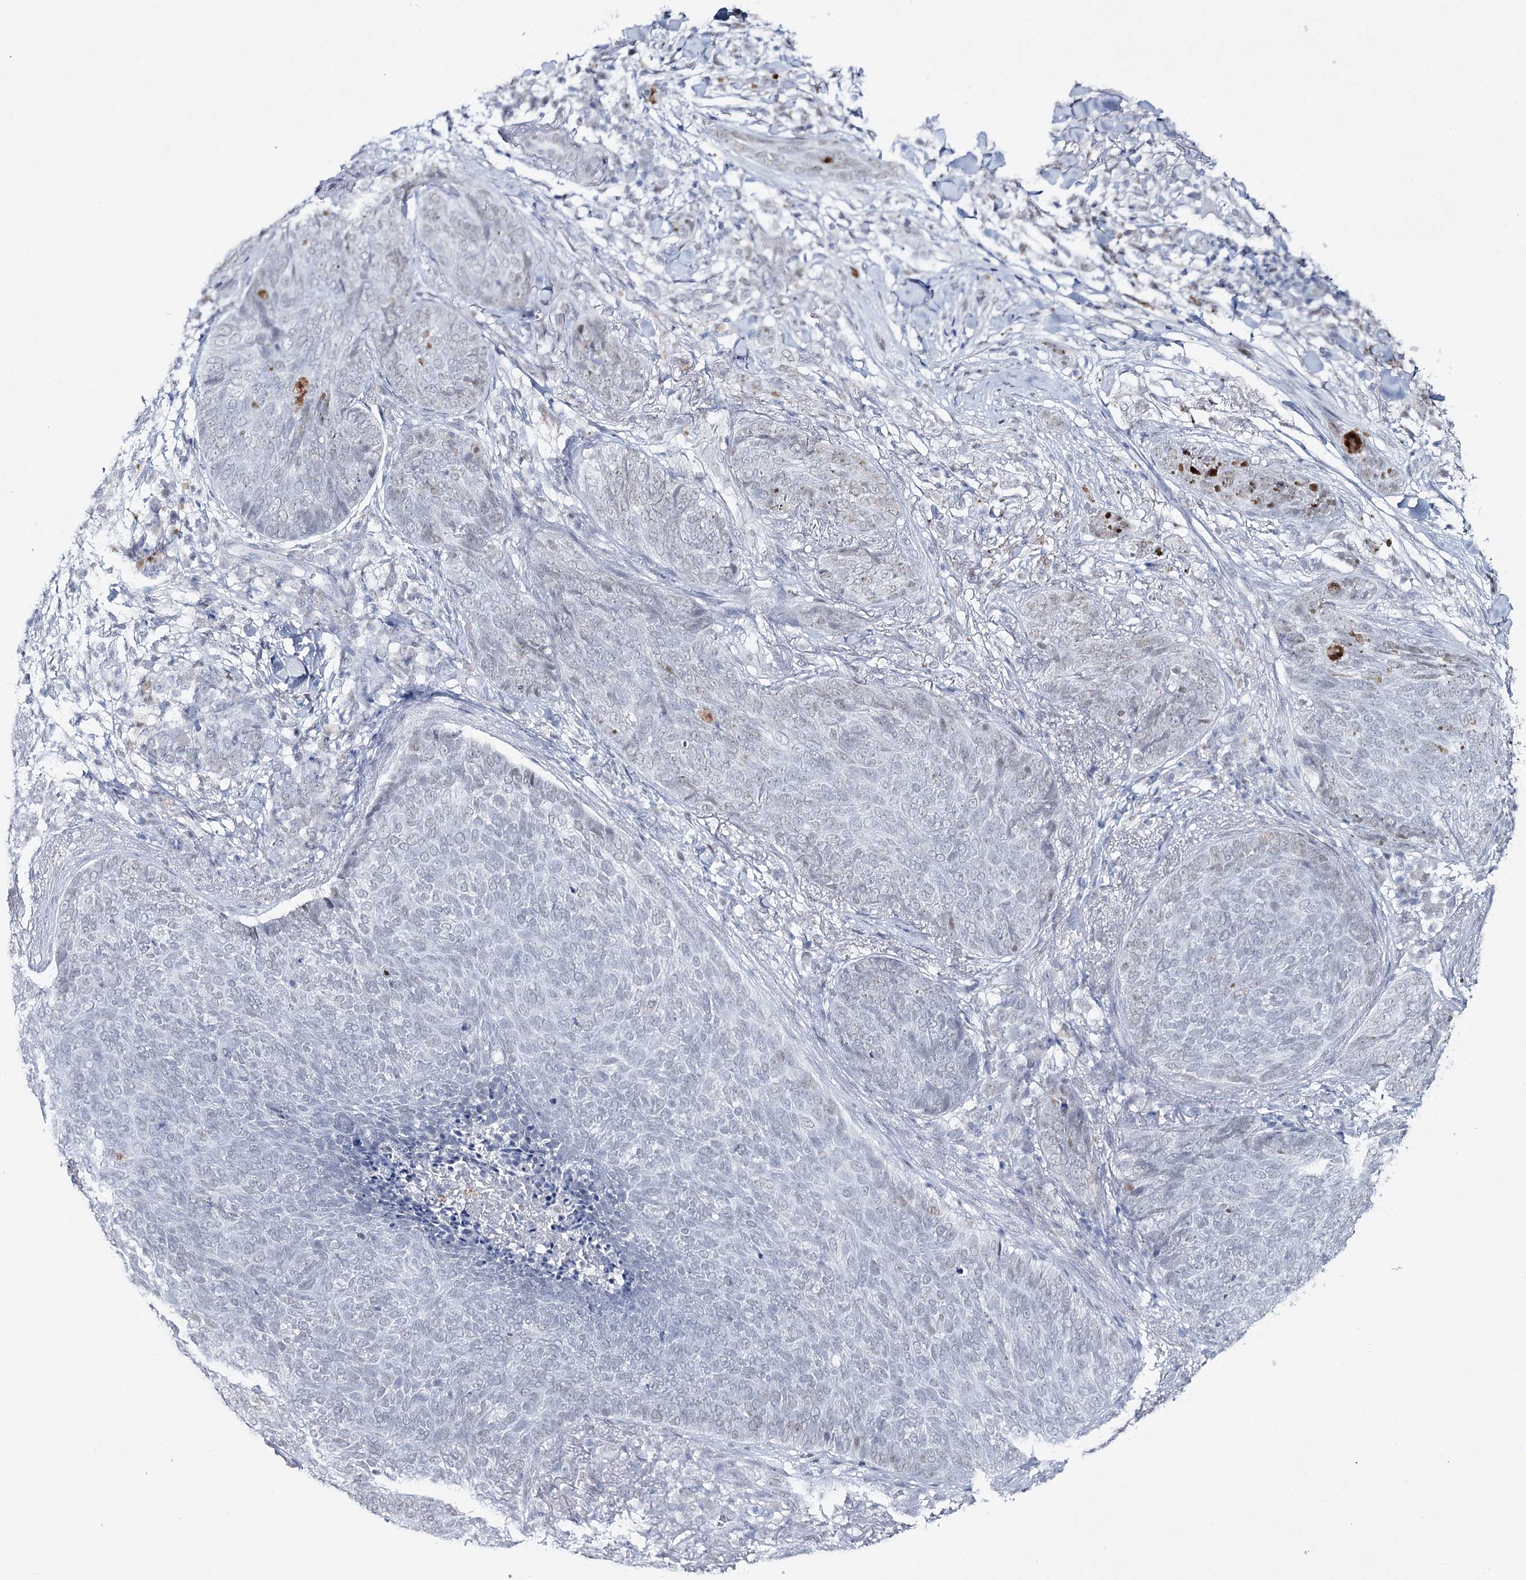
{"staining": {"intensity": "negative", "quantity": "none", "location": "none"}, "tissue": "skin cancer", "cell_type": "Tumor cells", "image_type": "cancer", "snomed": [{"axis": "morphology", "description": "Basal cell carcinoma"}, {"axis": "topography", "description": "Skin"}], "caption": "There is no significant expression in tumor cells of basal cell carcinoma (skin). The staining was performed using DAB to visualize the protein expression in brown, while the nuclei were stained in blue with hematoxylin (Magnification: 20x).", "gene": "ZC3H8", "patient": {"sex": "male", "age": 85}}